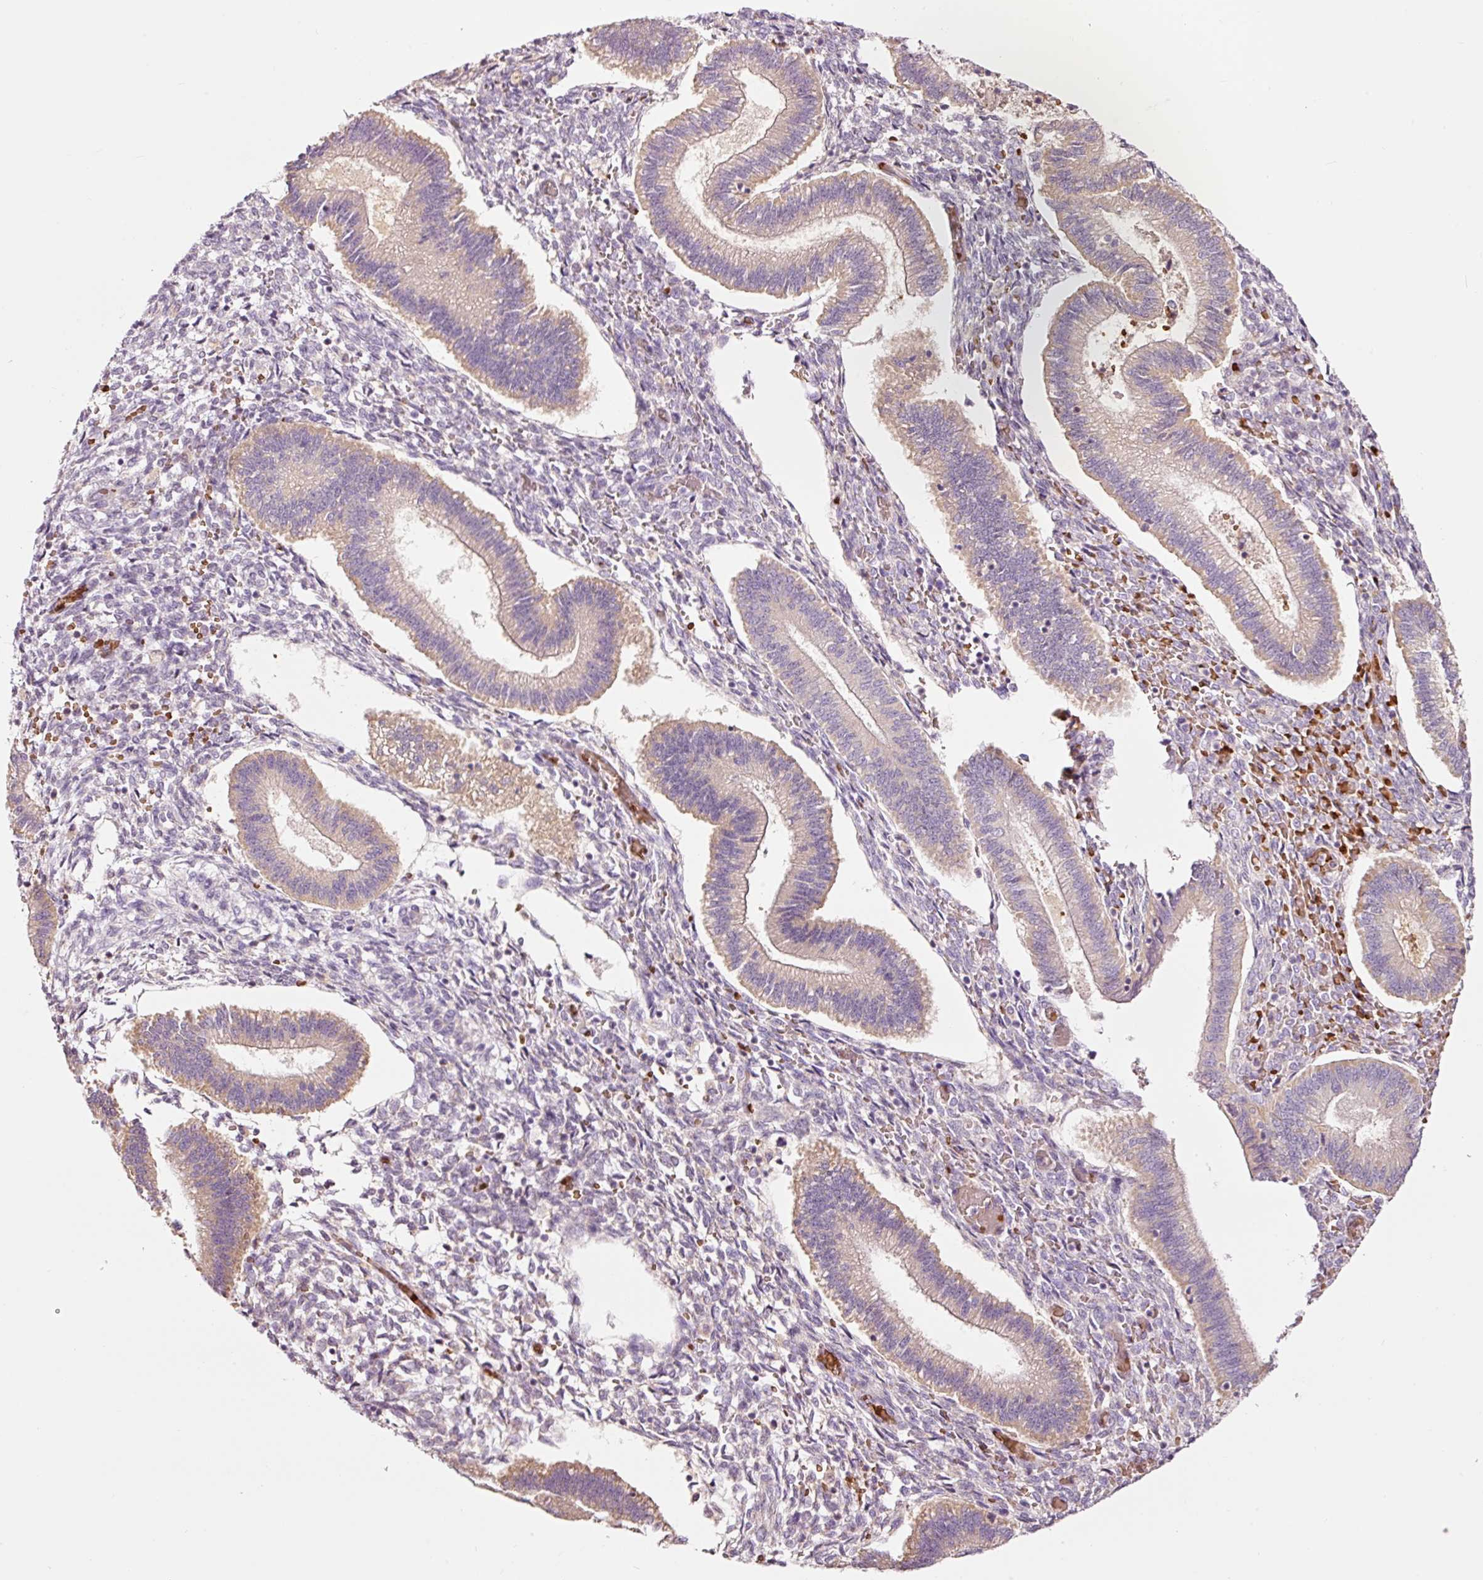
{"staining": {"intensity": "negative", "quantity": "none", "location": "none"}, "tissue": "endometrium", "cell_type": "Cells in endometrial stroma", "image_type": "normal", "snomed": [{"axis": "morphology", "description": "Normal tissue, NOS"}, {"axis": "topography", "description": "Endometrium"}], "caption": "Protein analysis of benign endometrium demonstrates no significant positivity in cells in endometrial stroma.", "gene": "LDHAL6B", "patient": {"sex": "female", "age": 25}}